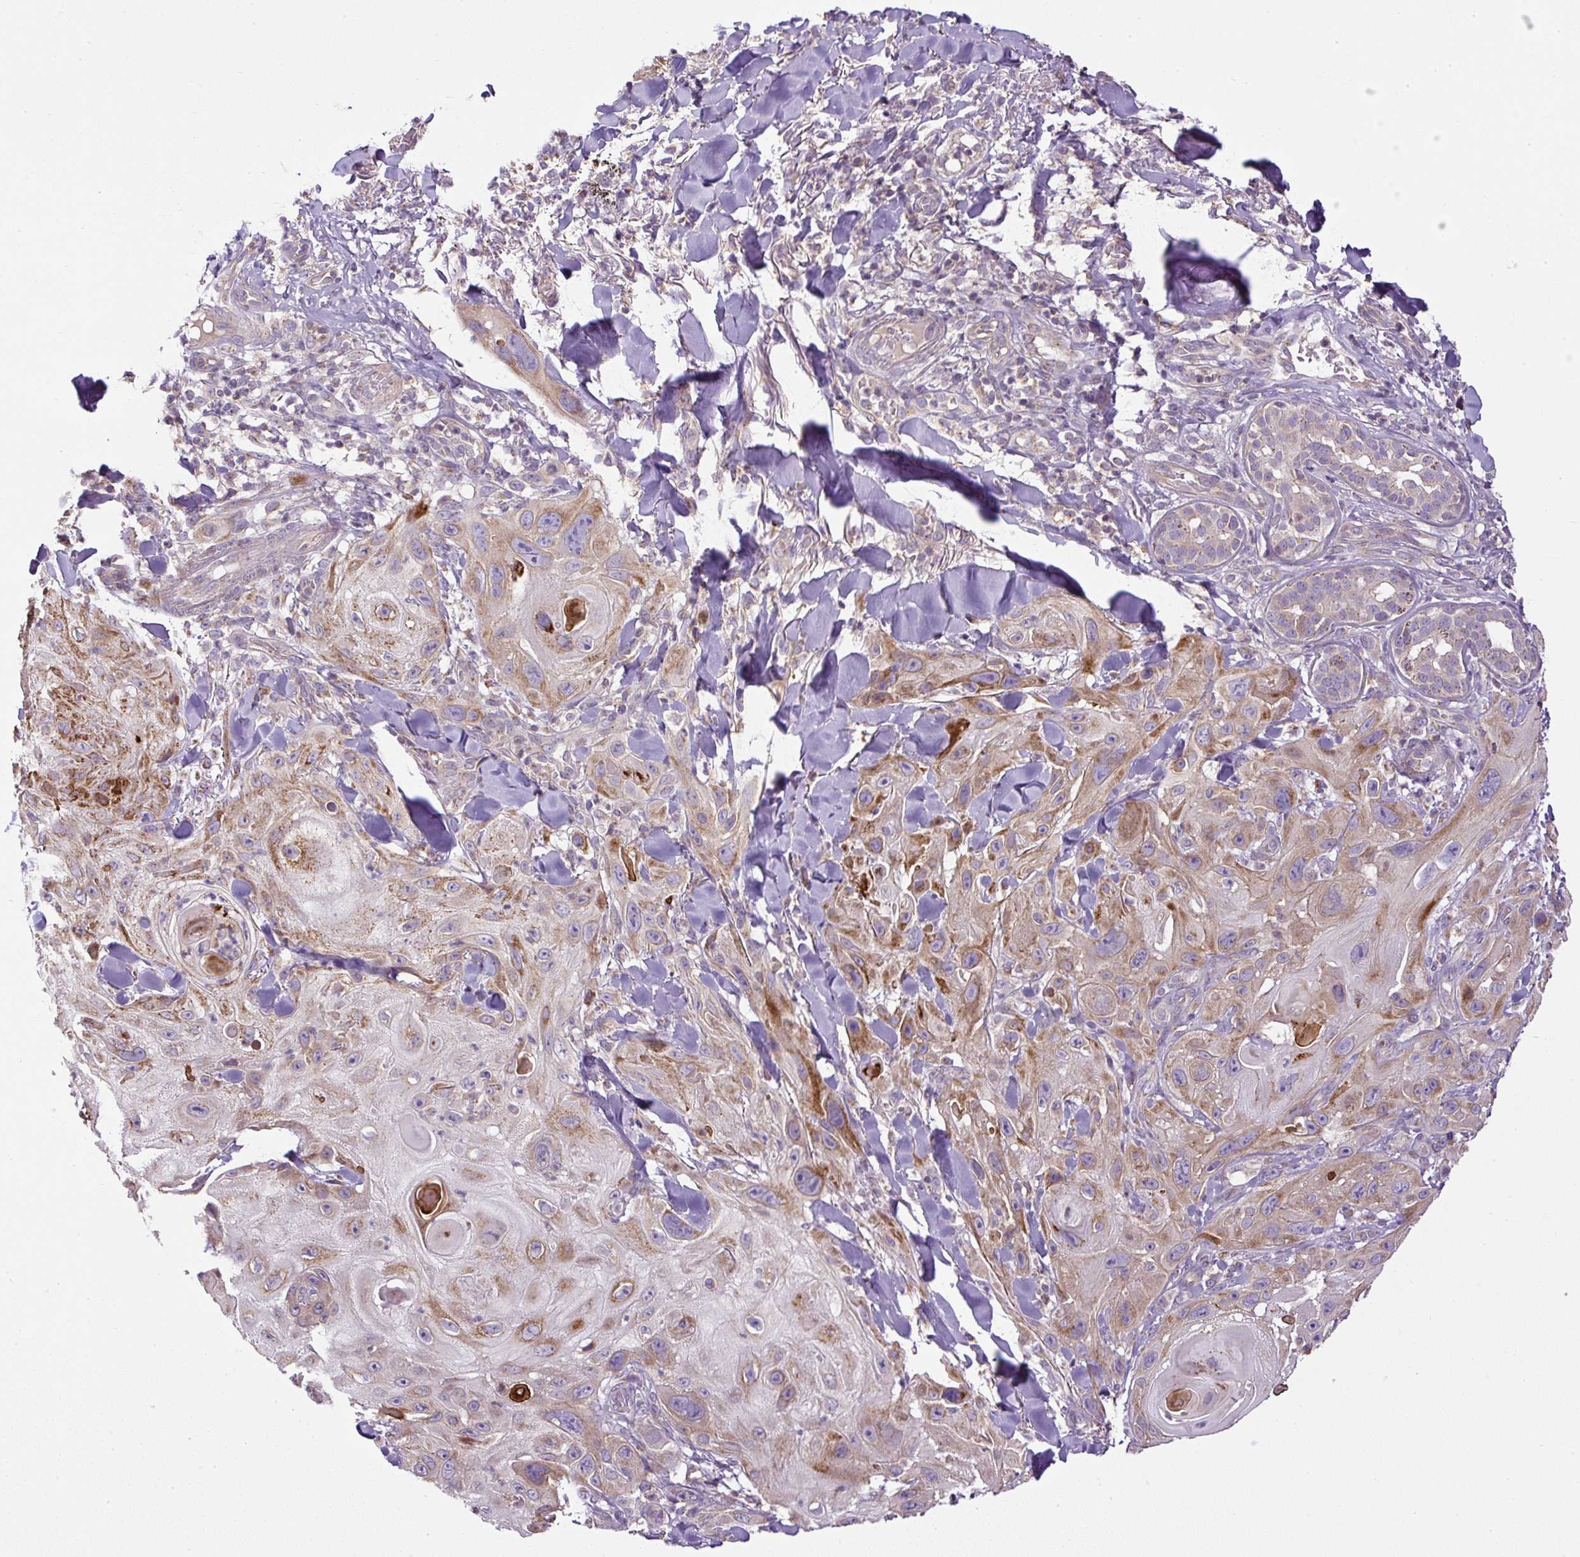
{"staining": {"intensity": "moderate", "quantity": ">75%", "location": "cytoplasmic/membranous"}, "tissue": "skin cancer", "cell_type": "Tumor cells", "image_type": "cancer", "snomed": [{"axis": "morphology", "description": "Normal tissue, NOS"}, {"axis": "morphology", "description": "Squamous cell carcinoma, NOS"}, {"axis": "topography", "description": "Skin"}], "caption": "Immunohistochemical staining of human squamous cell carcinoma (skin) shows medium levels of moderate cytoplasmic/membranous expression in about >75% of tumor cells. (DAB = brown stain, brightfield microscopy at high magnification).", "gene": "ZNF547", "patient": {"sex": "male", "age": 72}}